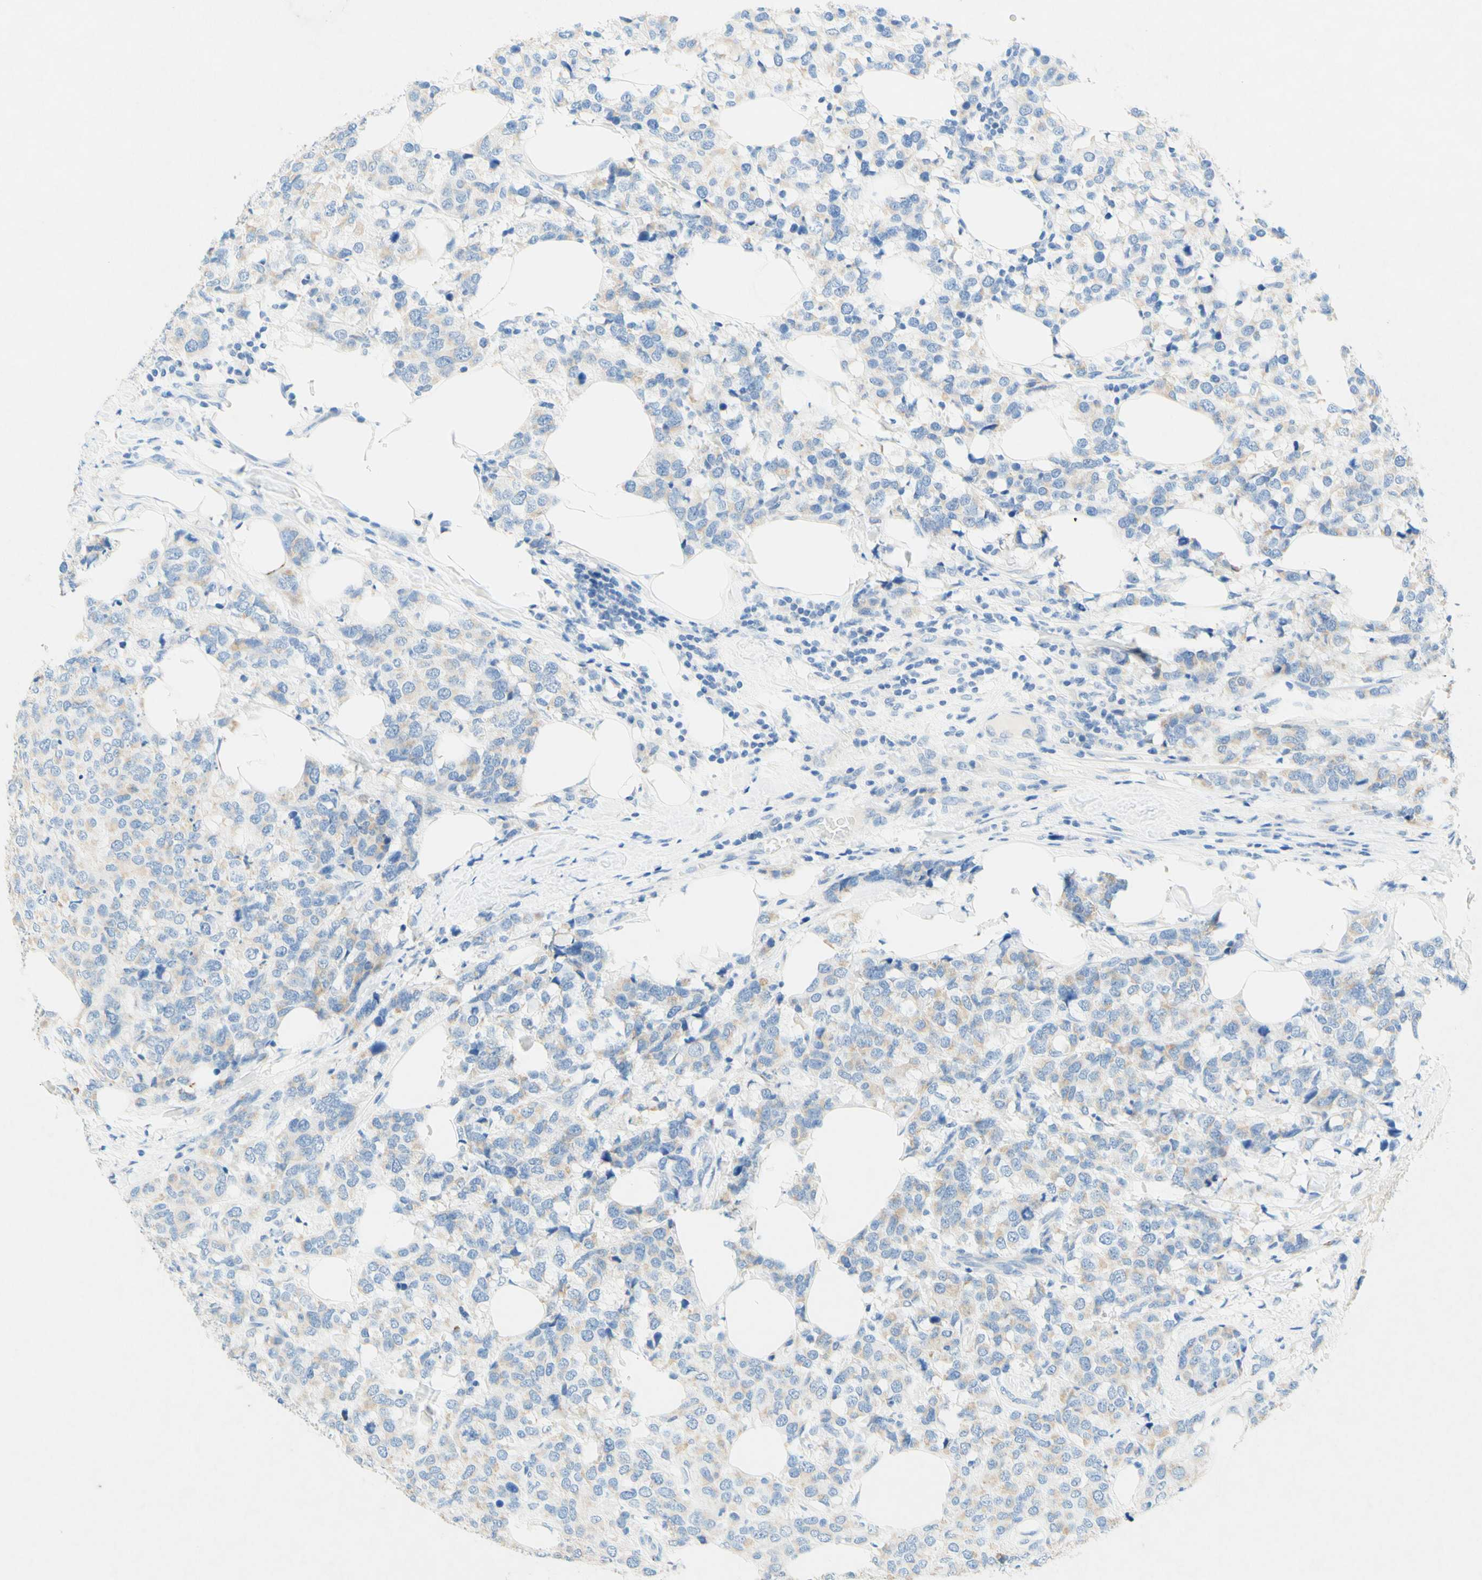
{"staining": {"intensity": "weak", "quantity": "<25%", "location": "cytoplasmic/membranous"}, "tissue": "breast cancer", "cell_type": "Tumor cells", "image_type": "cancer", "snomed": [{"axis": "morphology", "description": "Lobular carcinoma"}, {"axis": "topography", "description": "Breast"}], "caption": "The image exhibits no significant staining in tumor cells of lobular carcinoma (breast).", "gene": "SLC46A1", "patient": {"sex": "female", "age": 59}}